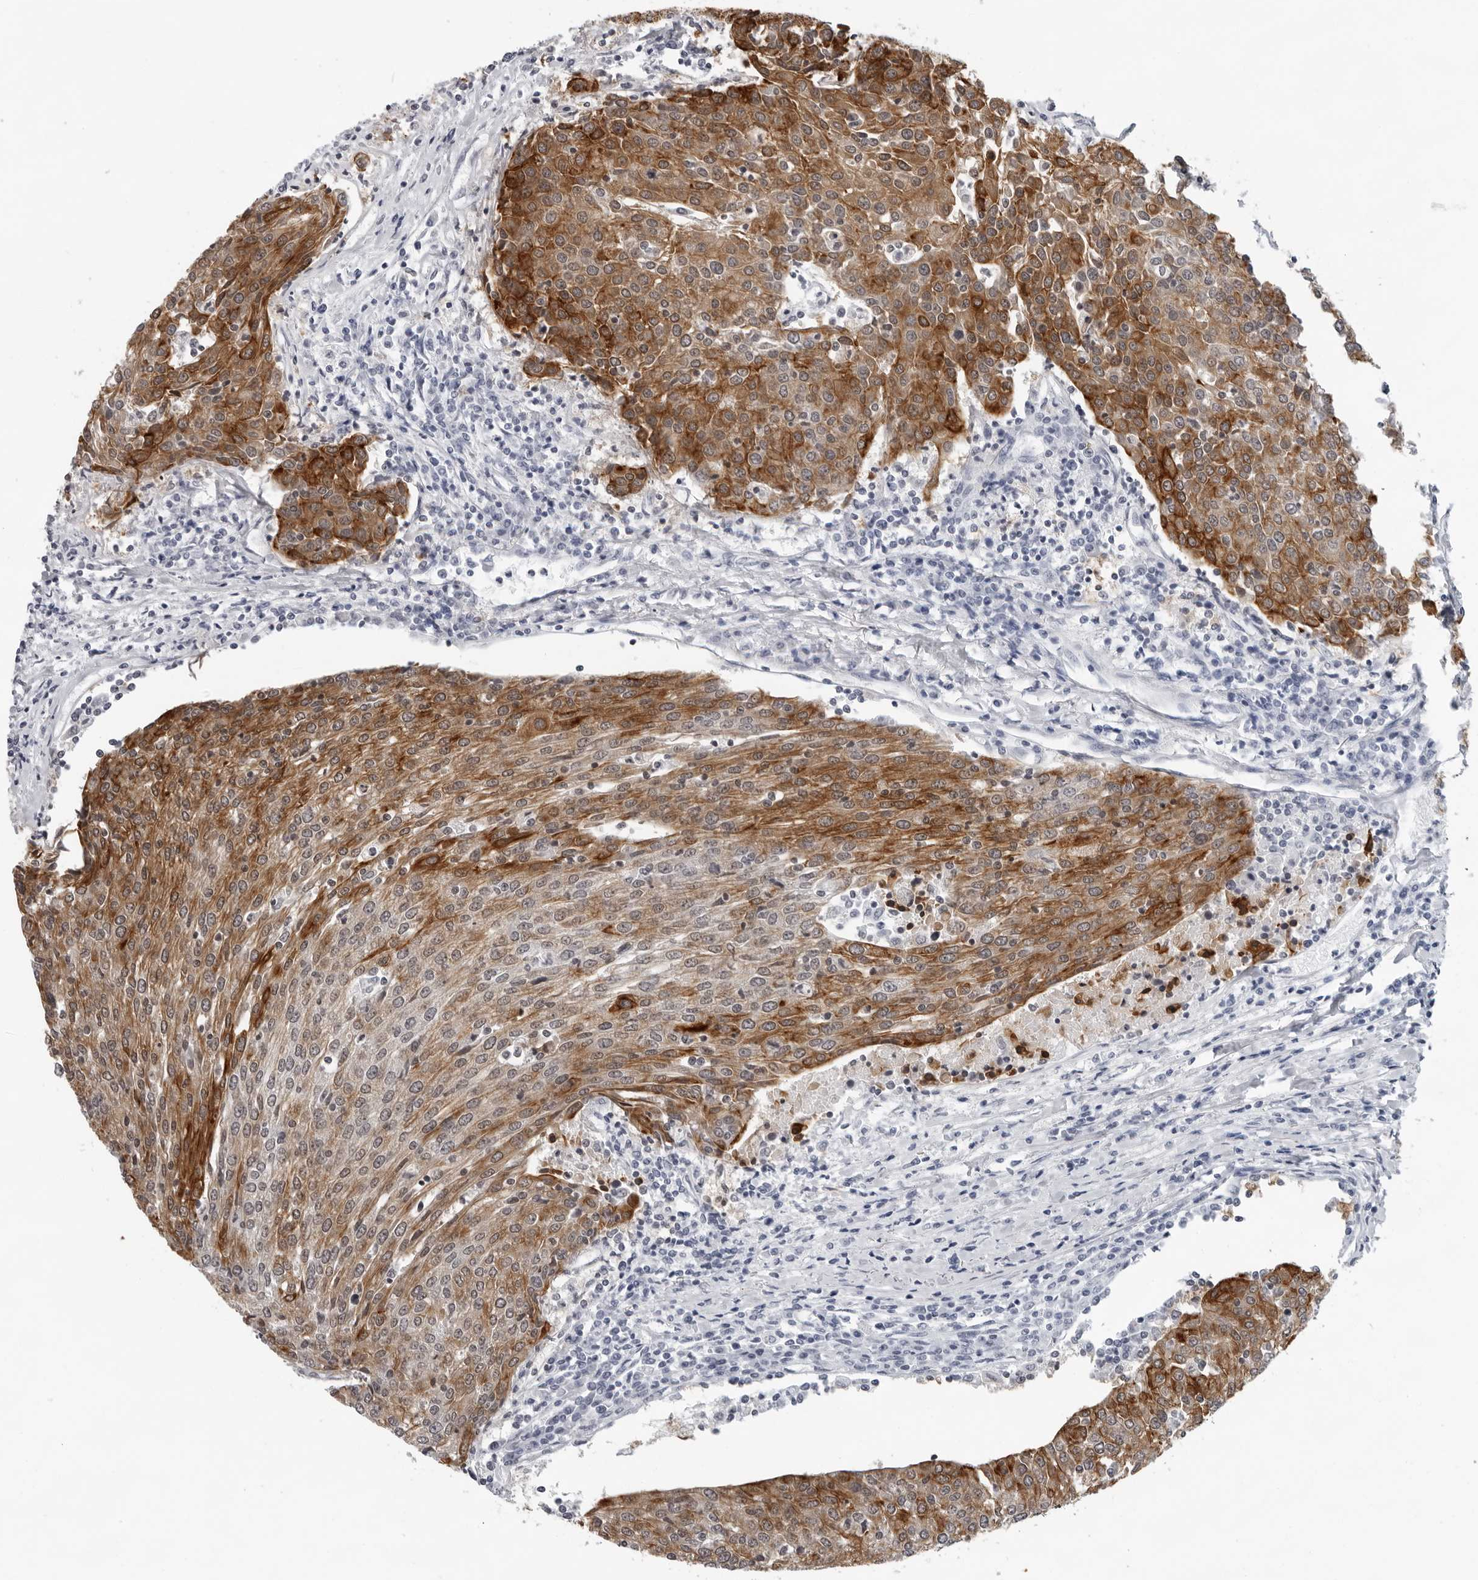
{"staining": {"intensity": "strong", "quantity": ">75%", "location": "cytoplasmic/membranous"}, "tissue": "urothelial cancer", "cell_type": "Tumor cells", "image_type": "cancer", "snomed": [{"axis": "morphology", "description": "Urothelial carcinoma, High grade"}, {"axis": "topography", "description": "Urinary bladder"}], "caption": "Urothelial cancer stained for a protein reveals strong cytoplasmic/membranous positivity in tumor cells.", "gene": "CCDC28B", "patient": {"sex": "female", "age": 85}}